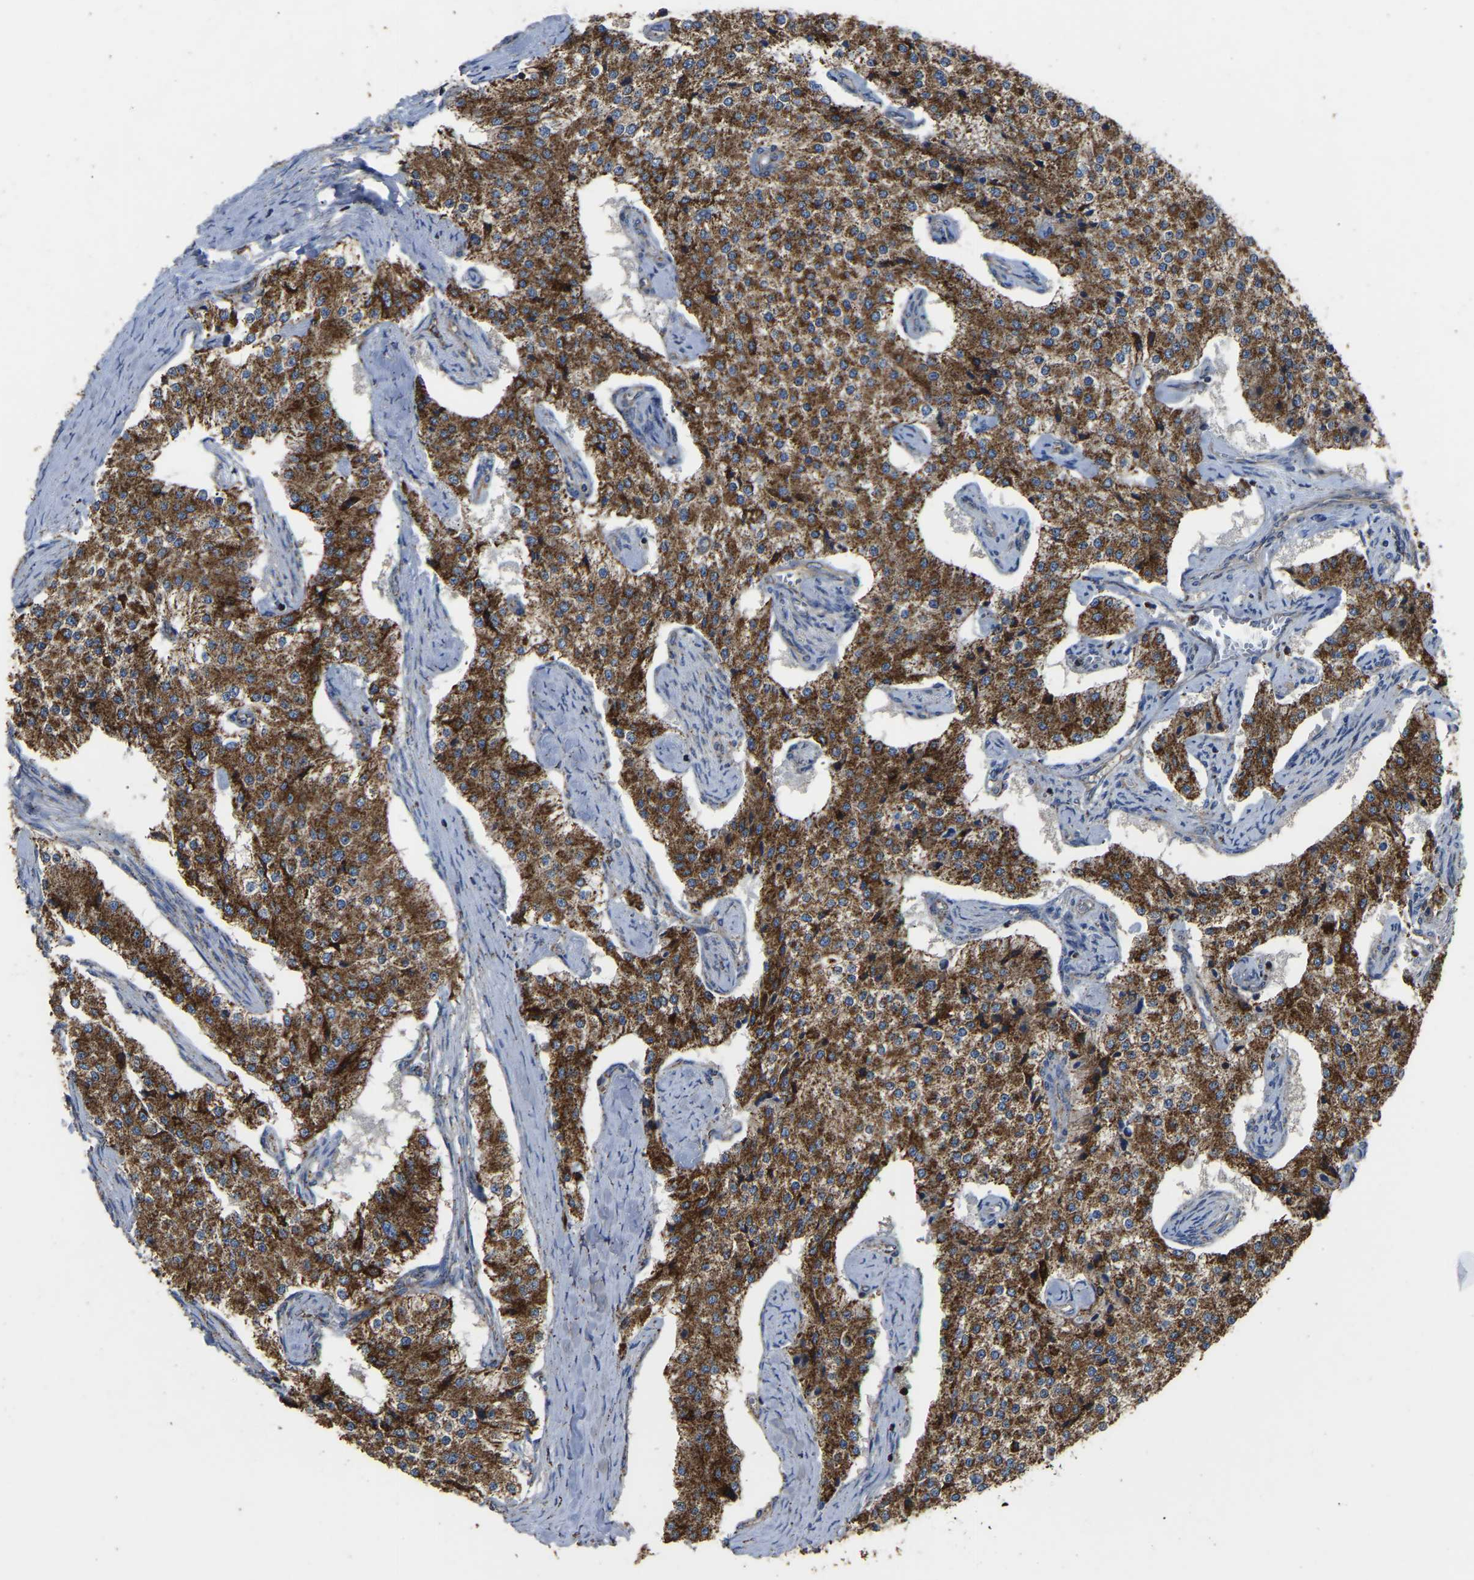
{"staining": {"intensity": "strong", "quantity": ">75%", "location": "cytoplasmic/membranous"}, "tissue": "carcinoid", "cell_type": "Tumor cells", "image_type": "cancer", "snomed": [{"axis": "morphology", "description": "Carcinoid, malignant, NOS"}, {"axis": "topography", "description": "Colon"}], "caption": "The histopathology image reveals a brown stain indicating the presence of a protein in the cytoplasmic/membranous of tumor cells in malignant carcinoid. (Brightfield microscopy of DAB IHC at high magnification).", "gene": "ETFA", "patient": {"sex": "female", "age": 52}}